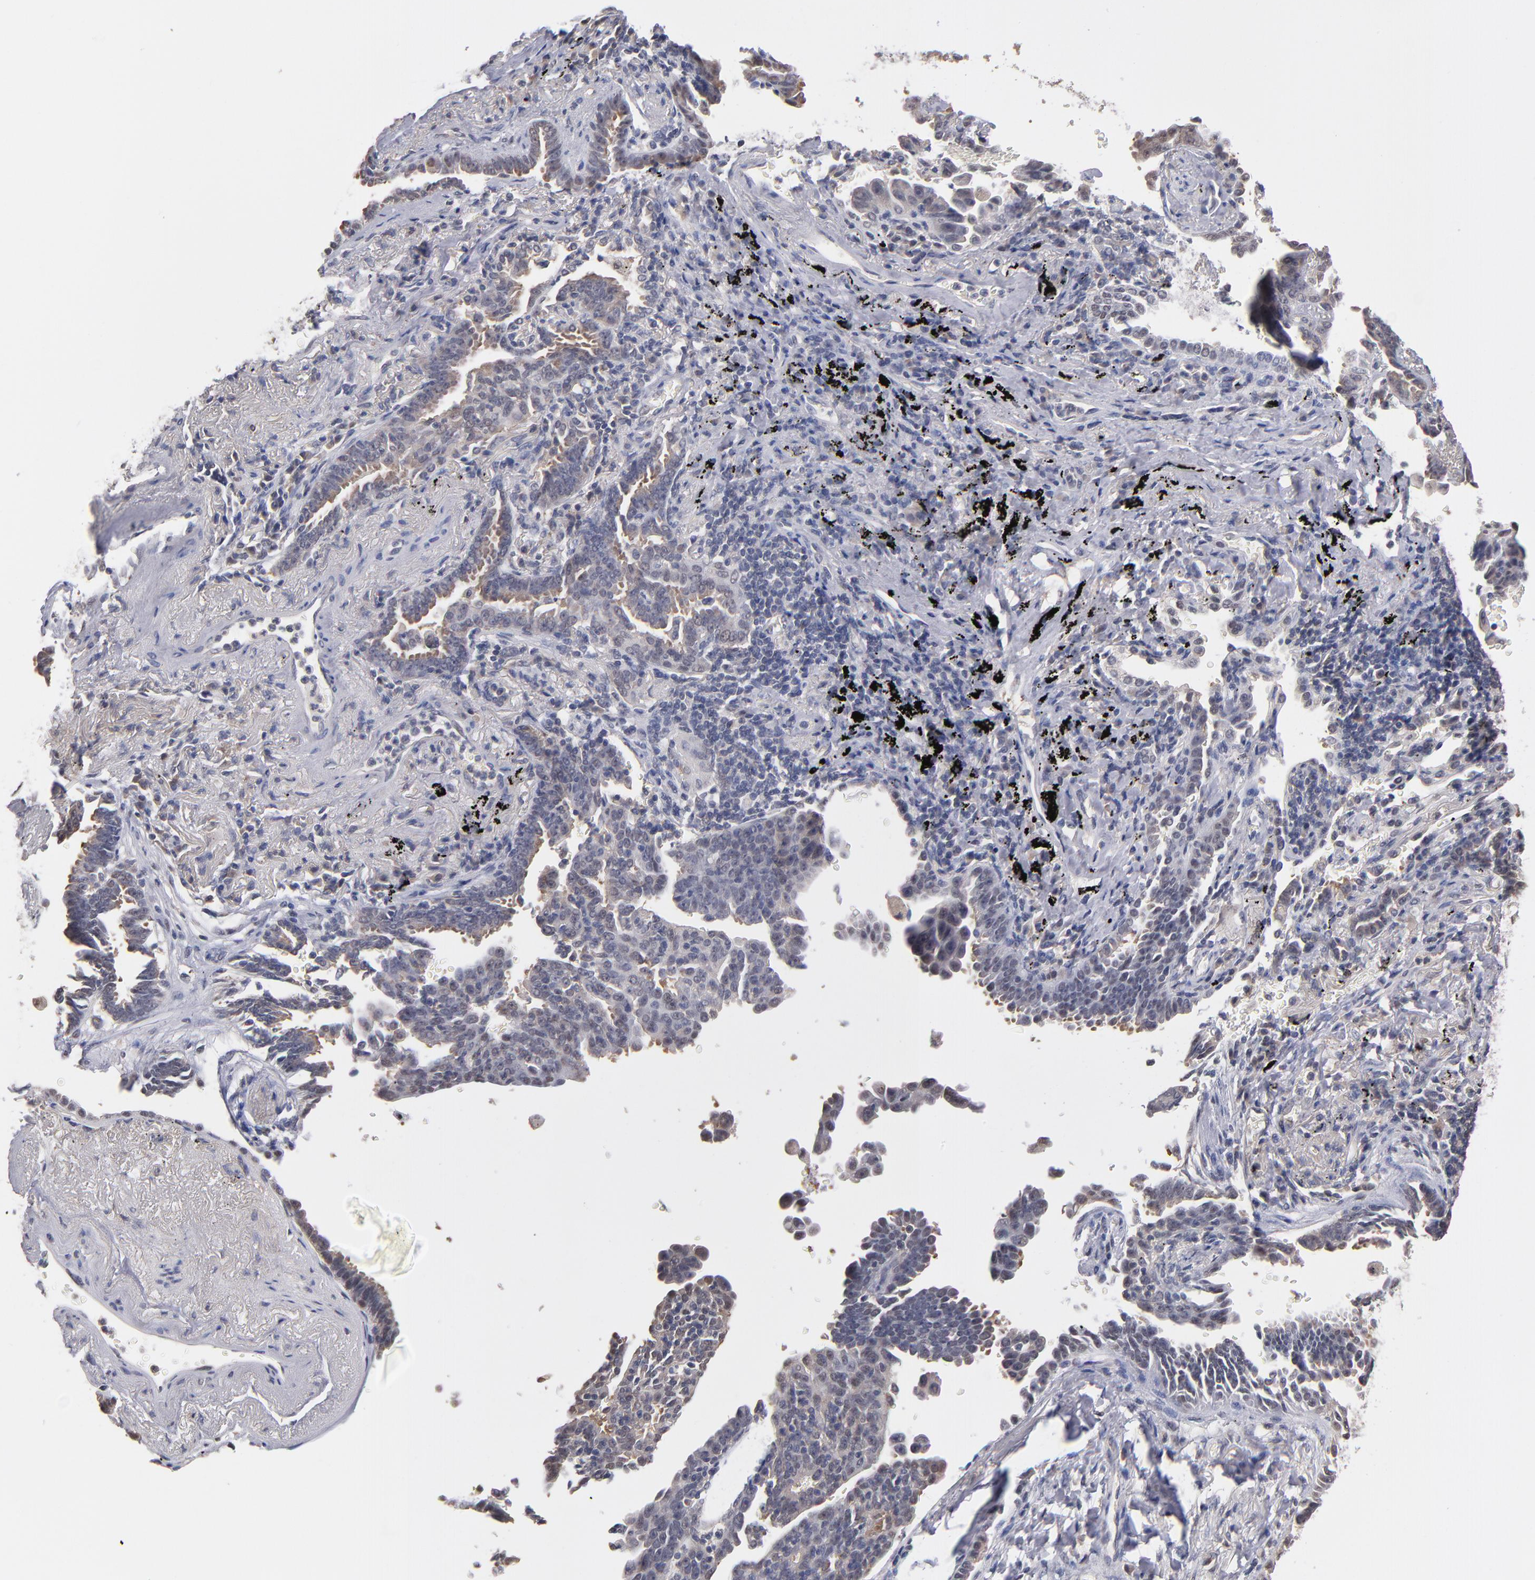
{"staining": {"intensity": "weak", "quantity": "25%-75%", "location": "cytoplasmic/membranous,nuclear"}, "tissue": "lung cancer", "cell_type": "Tumor cells", "image_type": "cancer", "snomed": [{"axis": "morphology", "description": "Adenocarcinoma, NOS"}, {"axis": "topography", "description": "Lung"}], "caption": "Protein staining of lung cancer (adenocarcinoma) tissue reveals weak cytoplasmic/membranous and nuclear positivity in about 25%-75% of tumor cells. (DAB (3,3'-diaminobenzidine) IHC with brightfield microscopy, high magnification).", "gene": "PSMD10", "patient": {"sex": "female", "age": 64}}